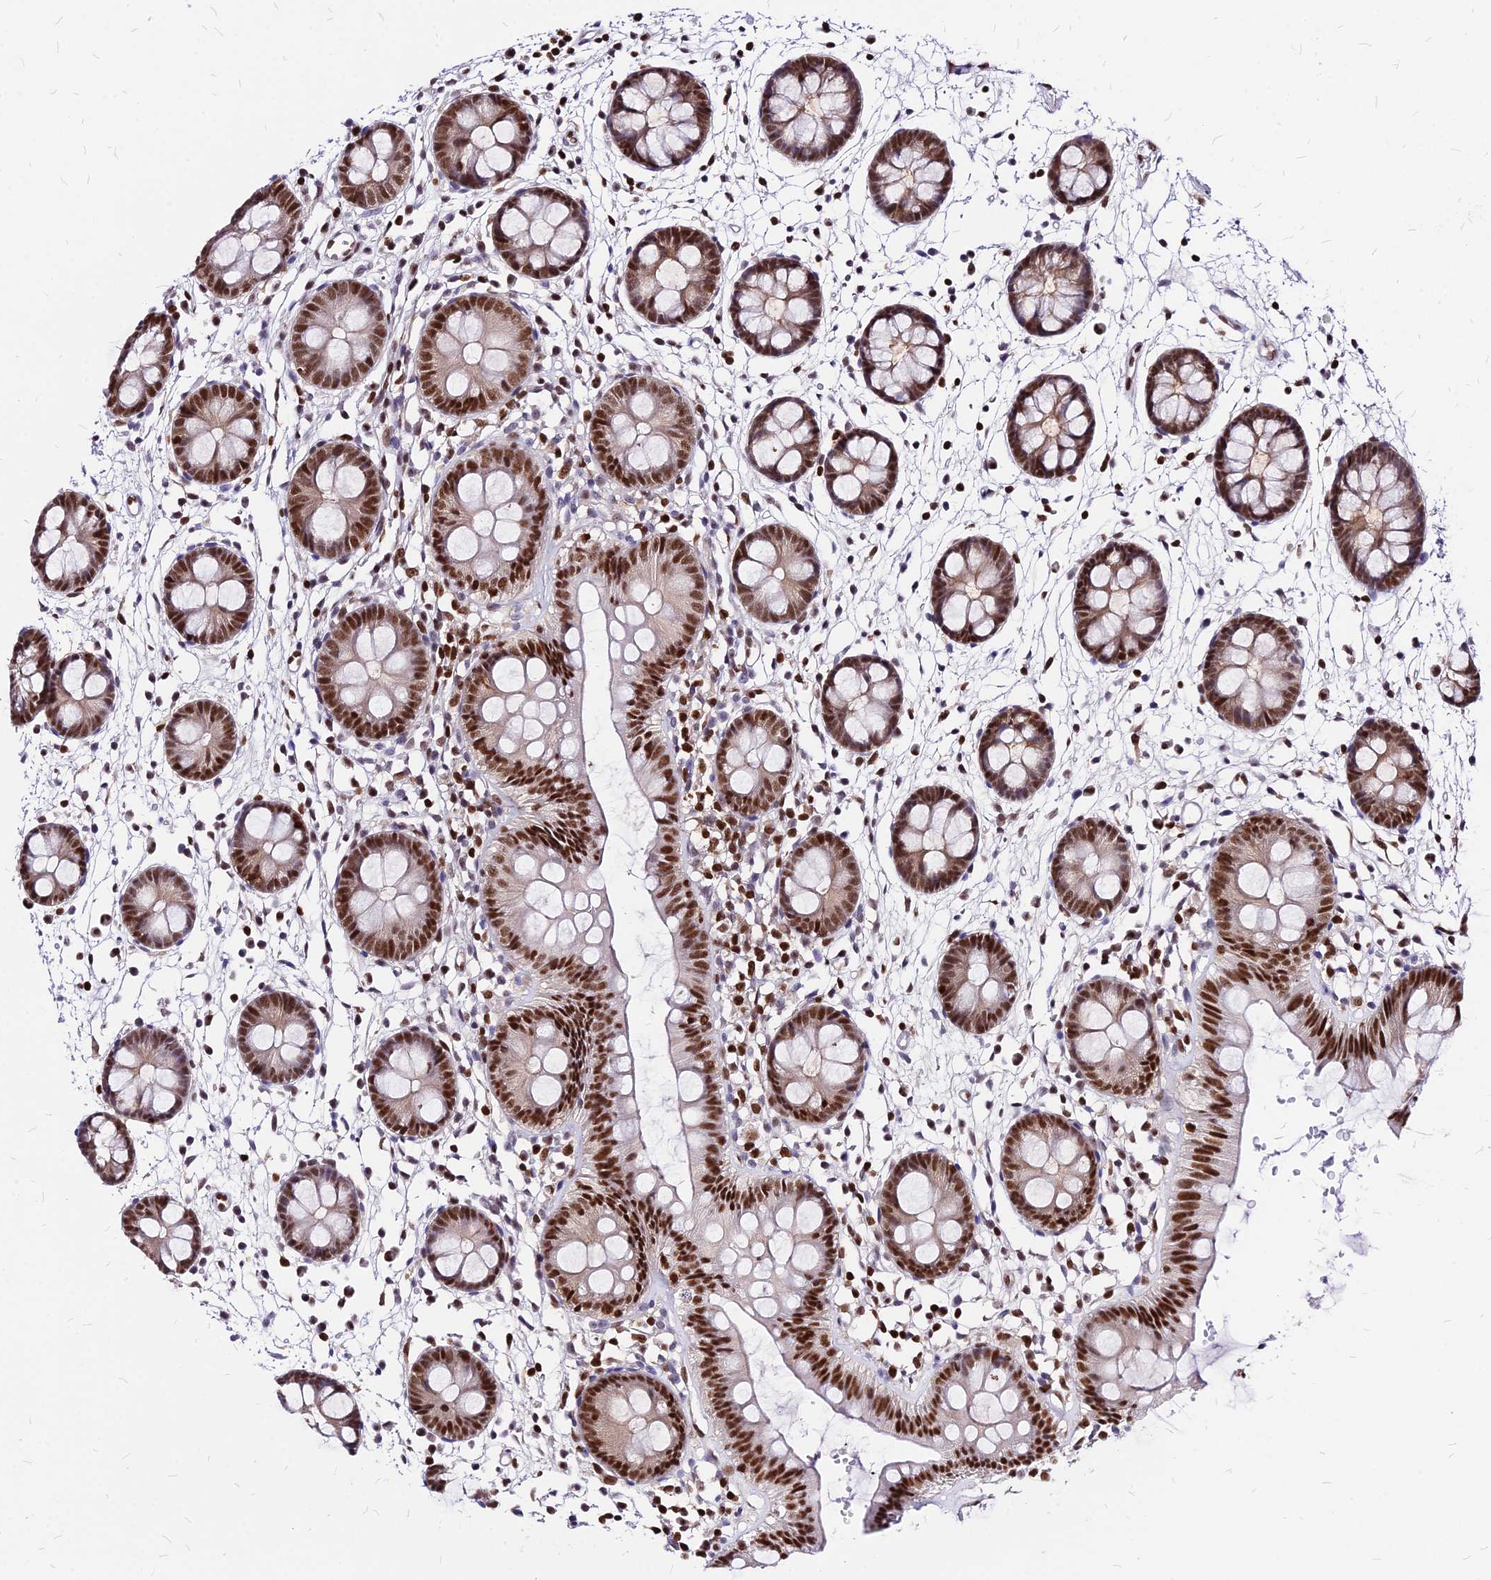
{"staining": {"intensity": "moderate", "quantity": ">75%", "location": "nuclear"}, "tissue": "colon", "cell_type": "Endothelial cells", "image_type": "normal", "snomed": [{"axis": "morphology", "description": "Normal tissue, NOS"}, {"axis": "topography", "description": "Colon"}], "caption": "Immunohistochemical staining of unremarkable colon exhibits >75% levels of moderate nuclear protein positivity in about >75% of endothelial cells. (Stains: DAB (3,3'-diaminobenzidine) in brown, nuclei in blue, Microscopy: brightfield microscopy at high magnification).", "gene": "PAXX", "patient": {"sex": "male", "age": 56}}